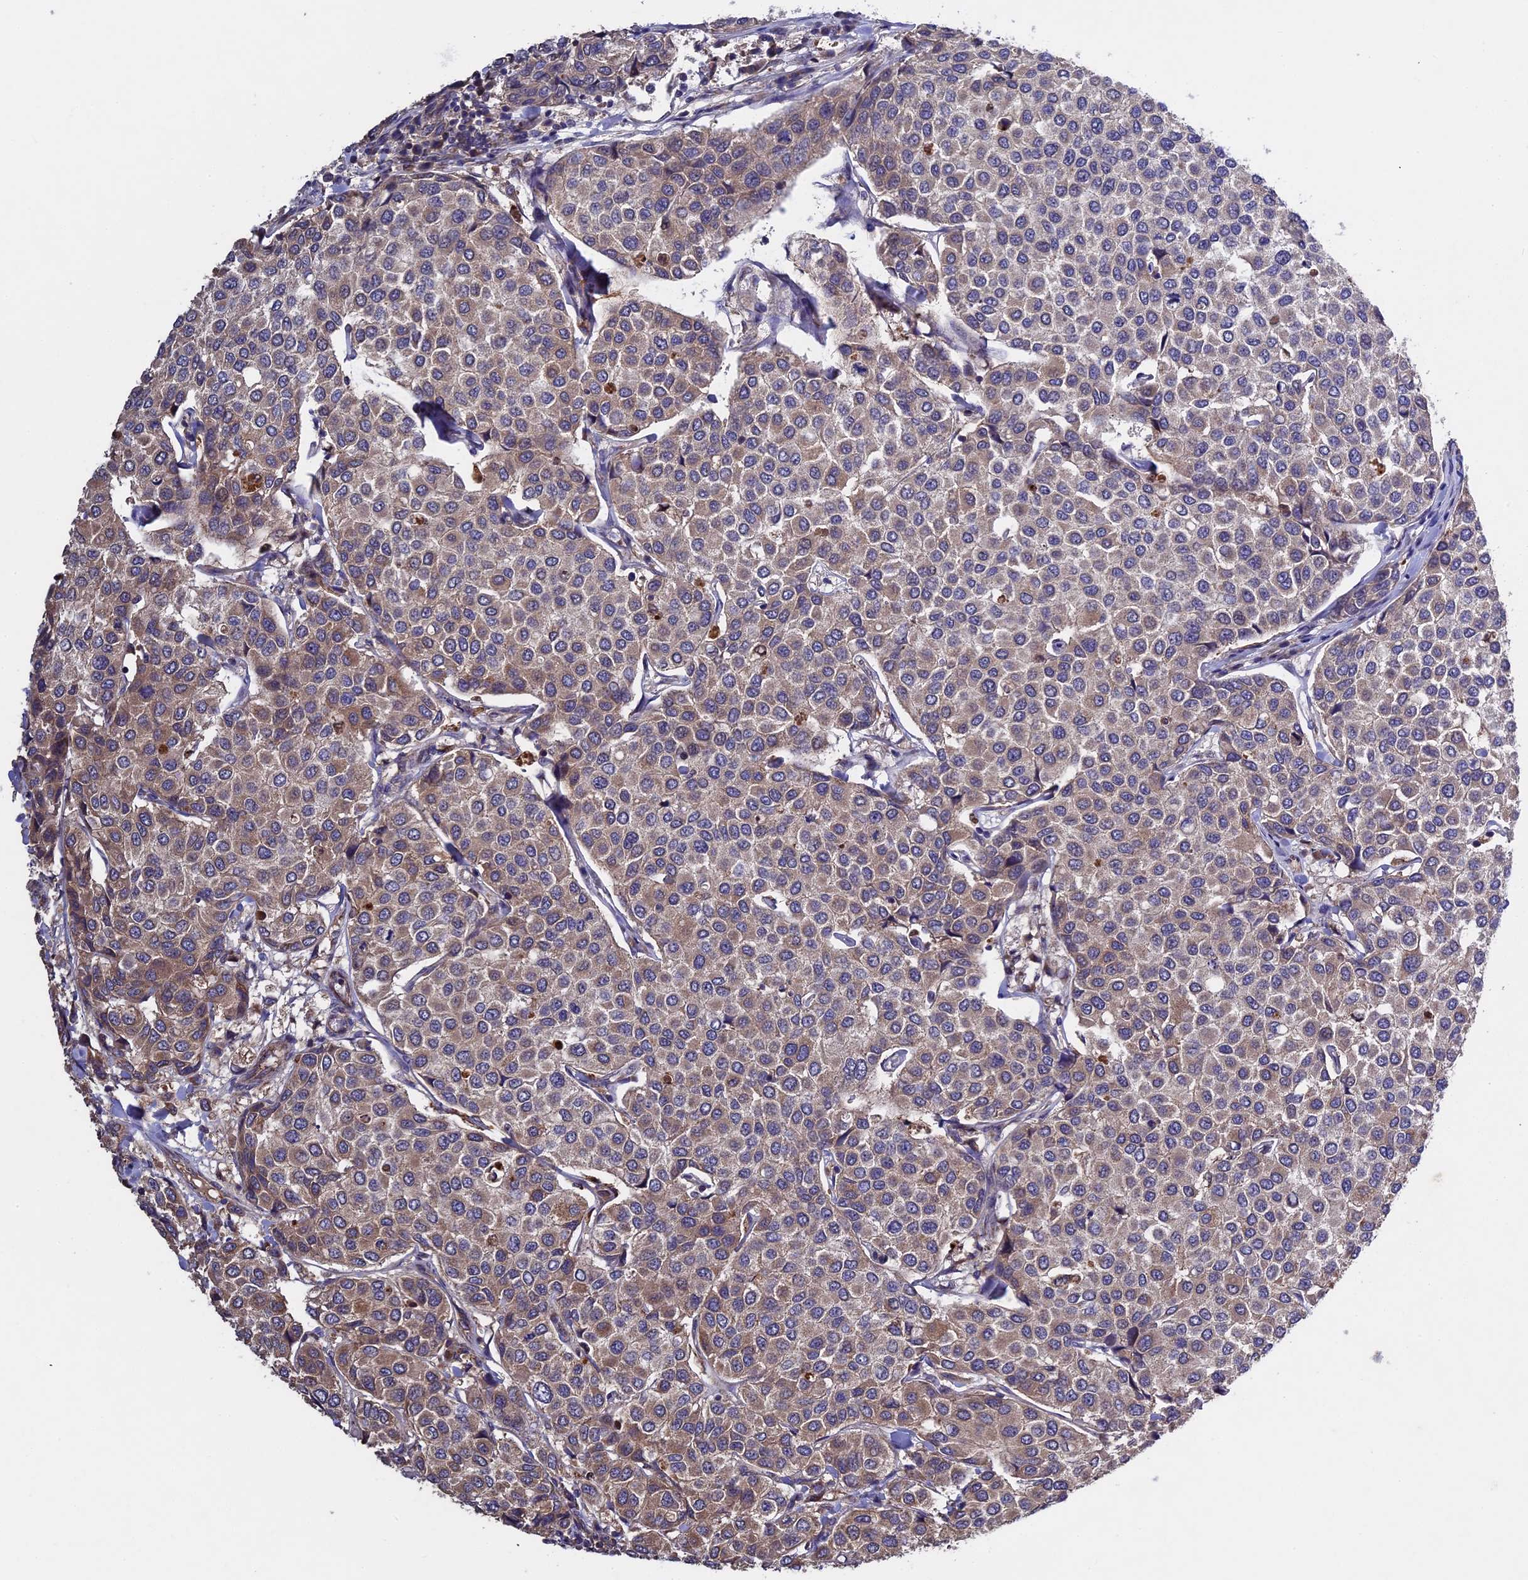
{"staining": {"intensity": "moderate", "quantity": "<25%", "location": "cytoplasmic/membranous"}, "tissue": "breast cancer", "cell_type": "Tumor cells", "image_type": "cancer", "snomed": [{"axis": "morphology", "description": "Duct carcinoma"}, {"axis": "topography", "description": "Breast"}], "caption": "Moderate cytoplasmic/membranous positivity is identified in approximately <25% of tumor cells in breast cancer. The staining was performed using DAB (3,3'-diaminobenzidine) to visualize the protein expression in brown, while the nuclei were stained in blue with hematoxylin (Magnification: 20x).", "gene": "RNF17", "patient": {"sex": "female", "age": 55}}